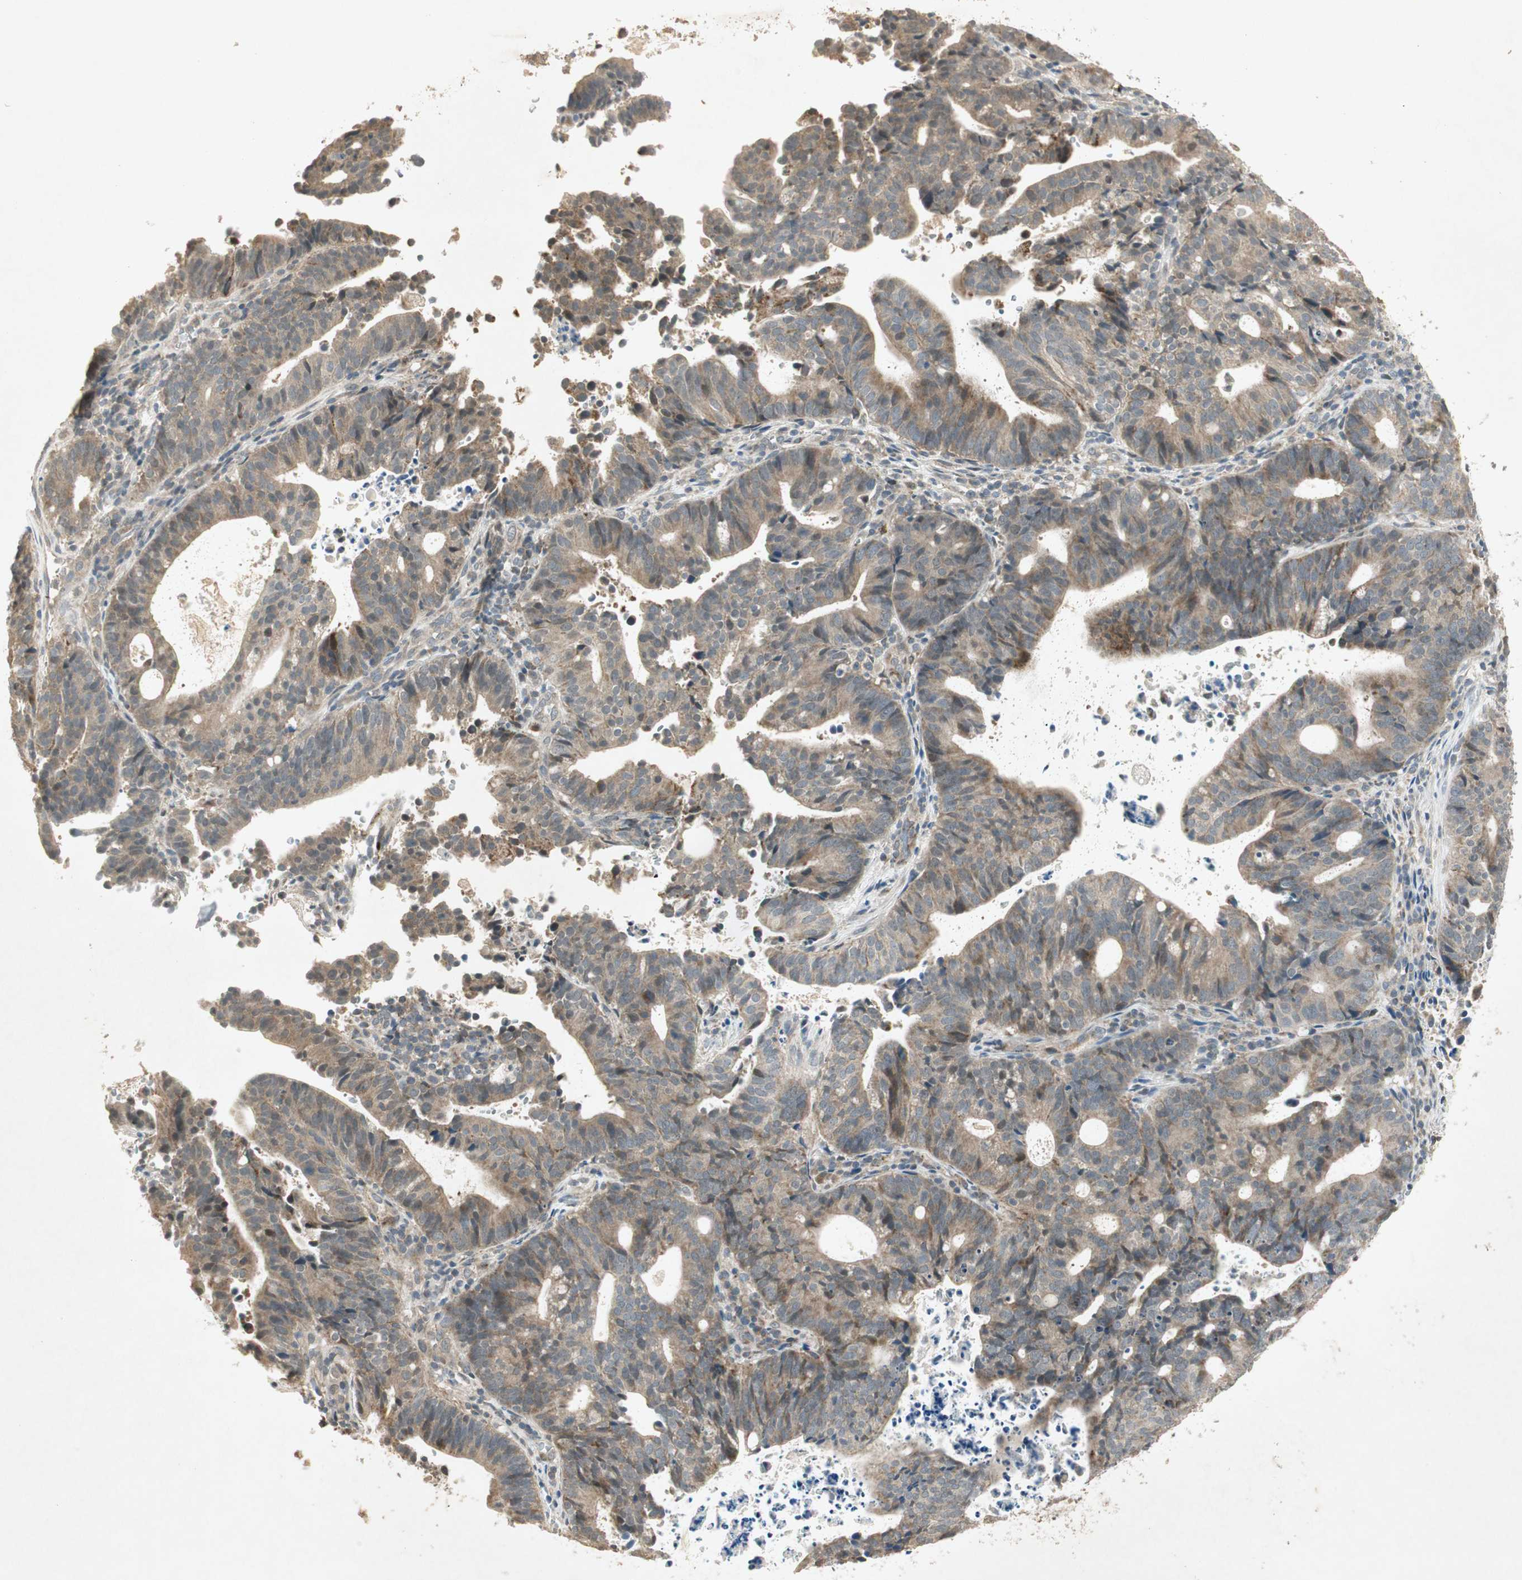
{"staining": {"intensity": "moderate", "quantity": ">75%", "location": "cytoplasmic/membranous"}, "tissue": "endometrial cancer", "cell_type": "Tumor cells", "image_type": "cancer", "snomed": [{"axis": "morphology", "description": "Adenocarcinoma, NOS"}, {"axis": "topography", "description": "Uterus"}], "caption": "There is medium levels of moderate cytoplasmic/membranous positivity in tumor cells of endometrial cancer (adenocarcinoma), as demonstrated by immunohistochemical staining (brown color).", "gene": "USP2", "patient": {"sex": "female", "age": 83}}